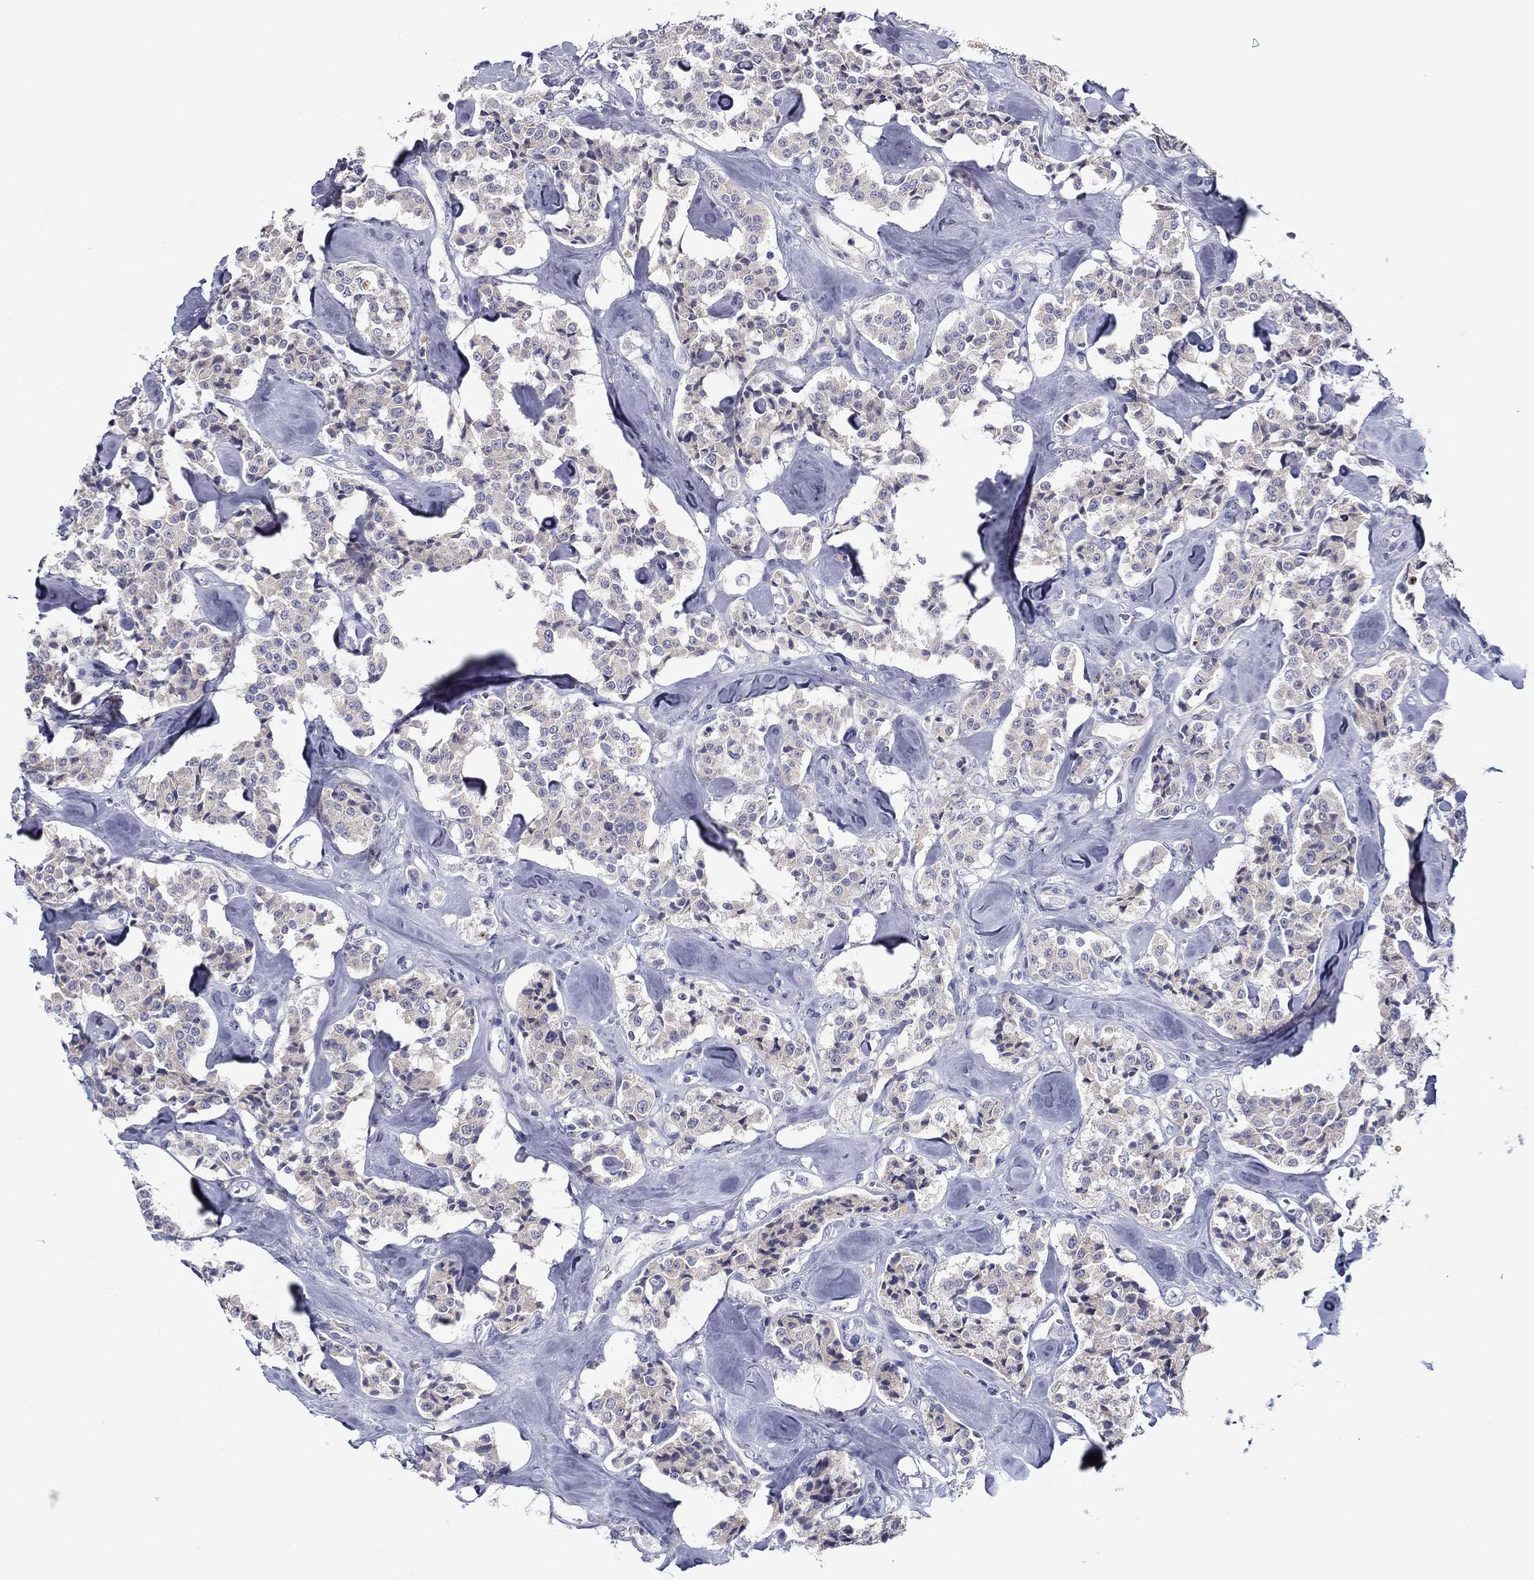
{"staining": {"intensity": "negative", "quantity": "none", "location": "none"}, "tissue": "carcinoid", "cell_type": "Tumor cells", "image_type": "cancer", "snomed": [{"axis": "morphology", "description": "Carcinoid, malignant, NOS"}, {"axis": "topography", "description": "Pancreas"}], "caption": "Human carcinoid stained for a protein using immunohistochemistry (IHC) exhibits no positivity in tumor cells.", "gene": "SPATA7", "patient": {"sex": "male", "age": 41}}